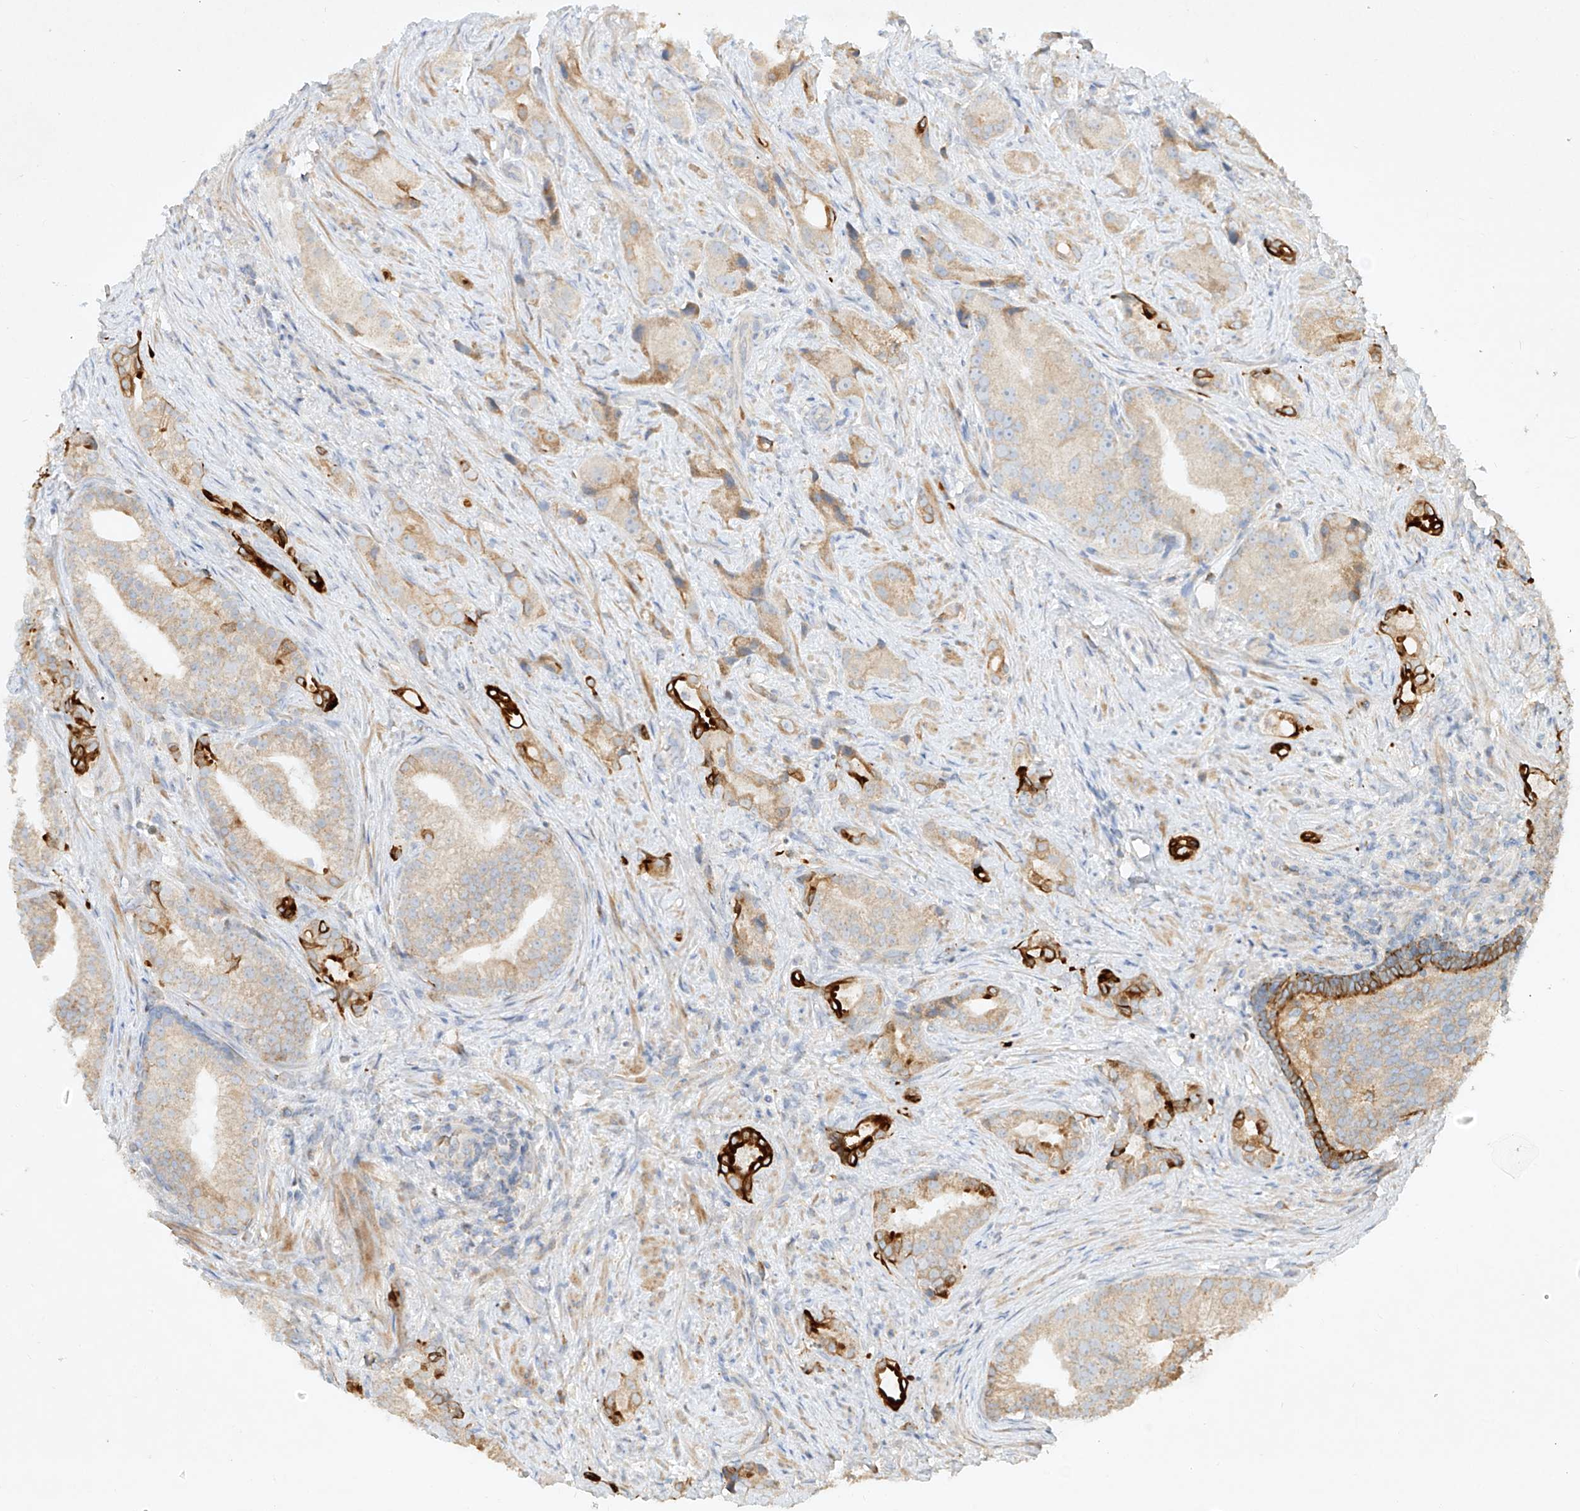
{"staining": {"intensity": "weak", "quantity": "<25%", "location": "cytoplasmic/membranous"}, "tissue": "prostate cancer", "cell_type": "Tumor cells", "image_type": "cancer", "snomed": [{"axis": "morphology", "description": "Adenocarcinoma, Low grade"}, {"axis": "topography", "description": "Prostate"}], "caption": "Immunohistochemical staining of human adenocarcinoma (low-grade) (prostate) demonstrates no significant positivity in tumor cells. Brightfield microscopy of immunohistochemistry (IHC) stained with DAB (3,3'-diaminobenzidine) (brown) and hematoxylin (blue), captured at high magnification.", "gene": "KPNA7", "patient": {"sex": "male", "age": 71}}